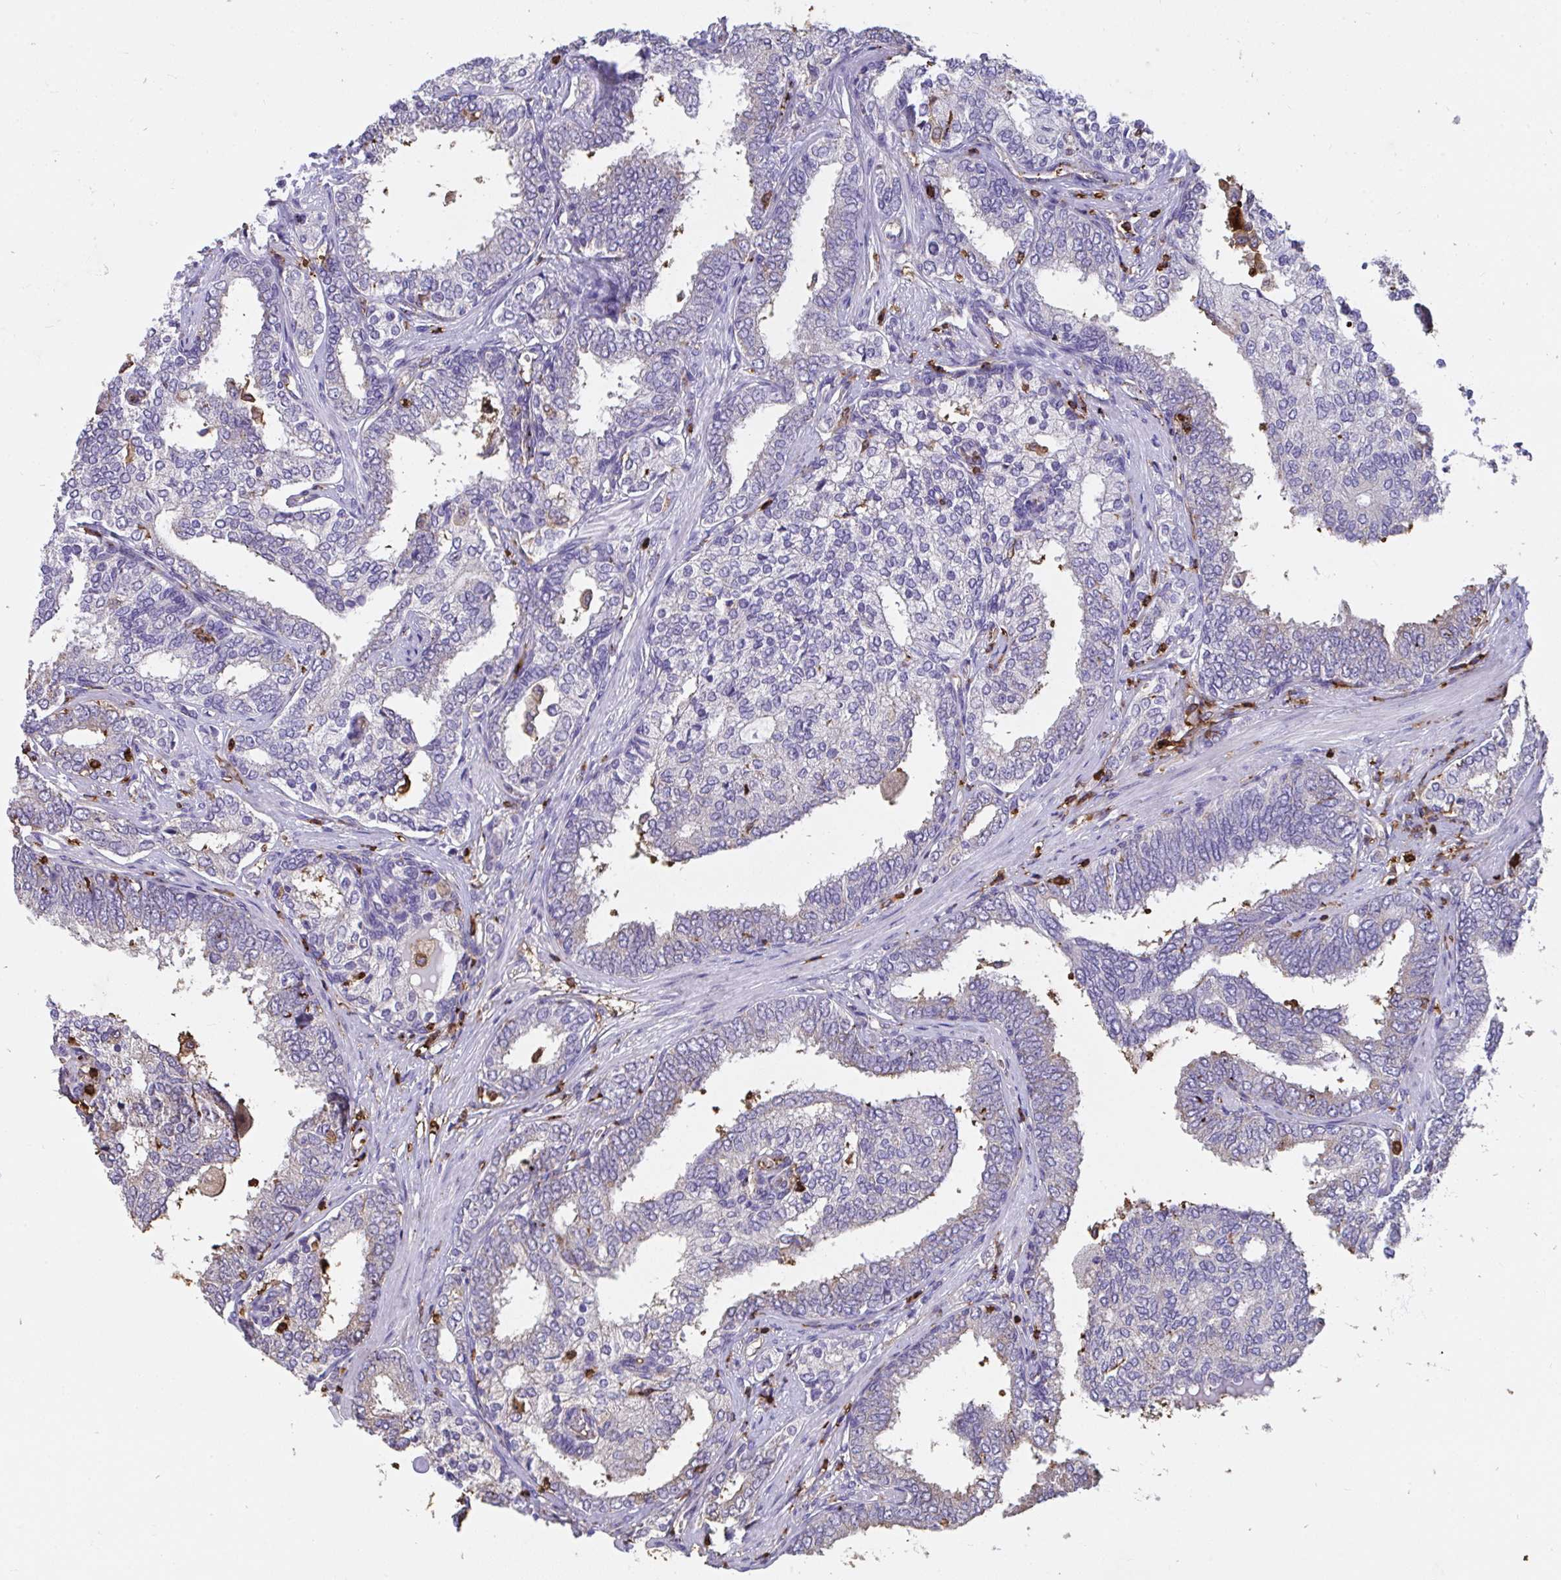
{"staining": {"intensity": "moderate", "quantity": "25%-75%", "location": "cytoplasmic/membranous"}, "tissue": "prostate cancer", "cell_type": "Tumor cells", "image_type": "cancer", "snomed": [{"axis": "morphology", "description": "Adenocarcinoma, High grade"}, {"axis": "topography", "description": "Prostate"}], "caption": "DAB immunohistochemical staining of human prostate cancer (adenocarcinoma (high-grade)) shows moderate cytoplasmic/membranous protein positivity in about 25%-75% of tumor cells.", "gene": "CFL1", "patient": {"sex": "male", "age": 72}}